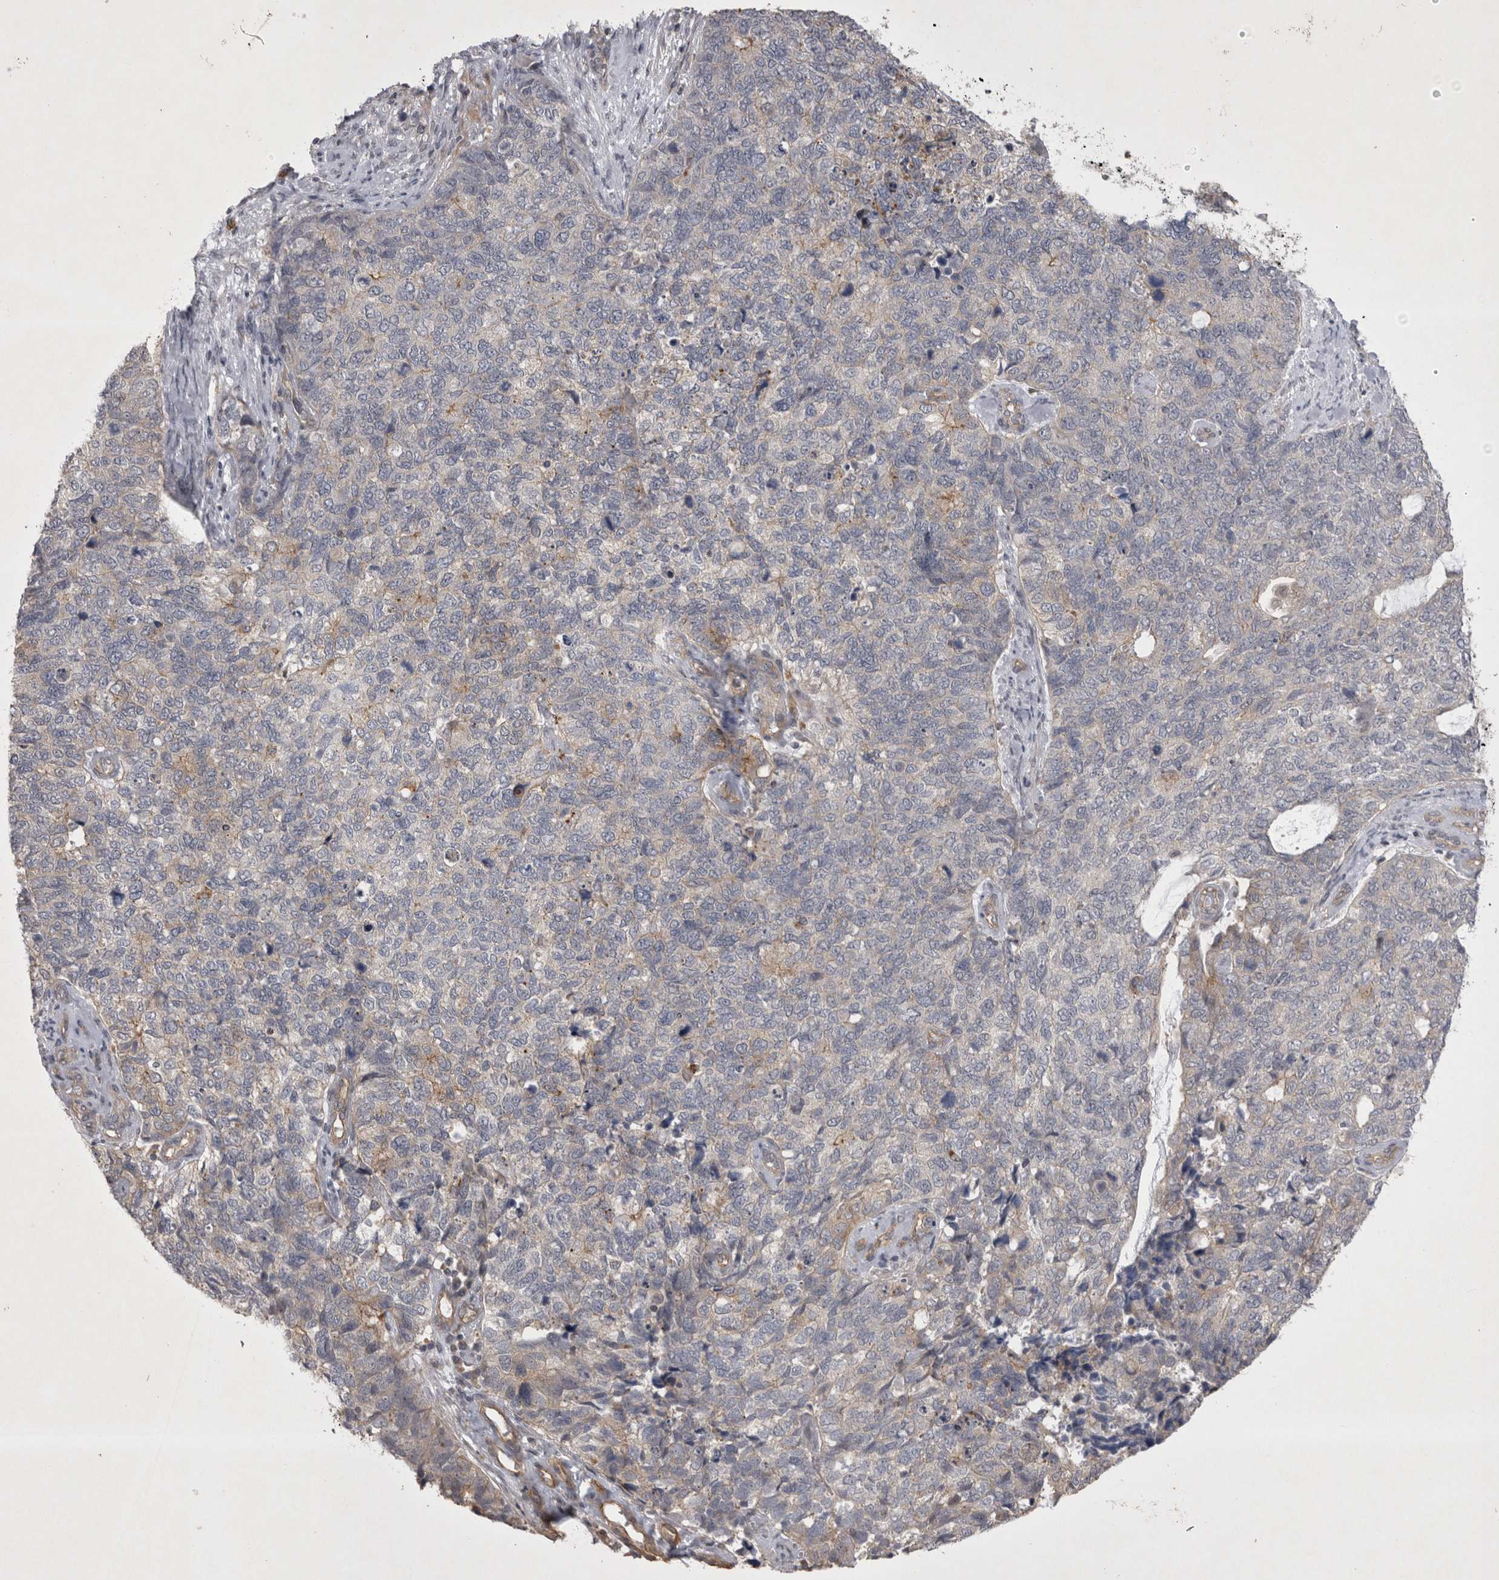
{"staining": {"intensity": "weak", "quantity": "<25%", "location": "cytoplasmic/membranous"}, "tissue": "cervical cancer", "cell_type": "Tumor cells", "image_type": "cancer", "snomed": [{"axis": "morphology", "description": "Squamous cell carcinoma, NOS"}, {"axis": "topography", "description": "Cervix"}], "caption": "Cervical cancer (squamous cell carcinoma) was stained to show a protein in brown. There is no significant staining in tumor cells.", "gene": "CTBS", "patient": {"sex": "female", "age": 63}}